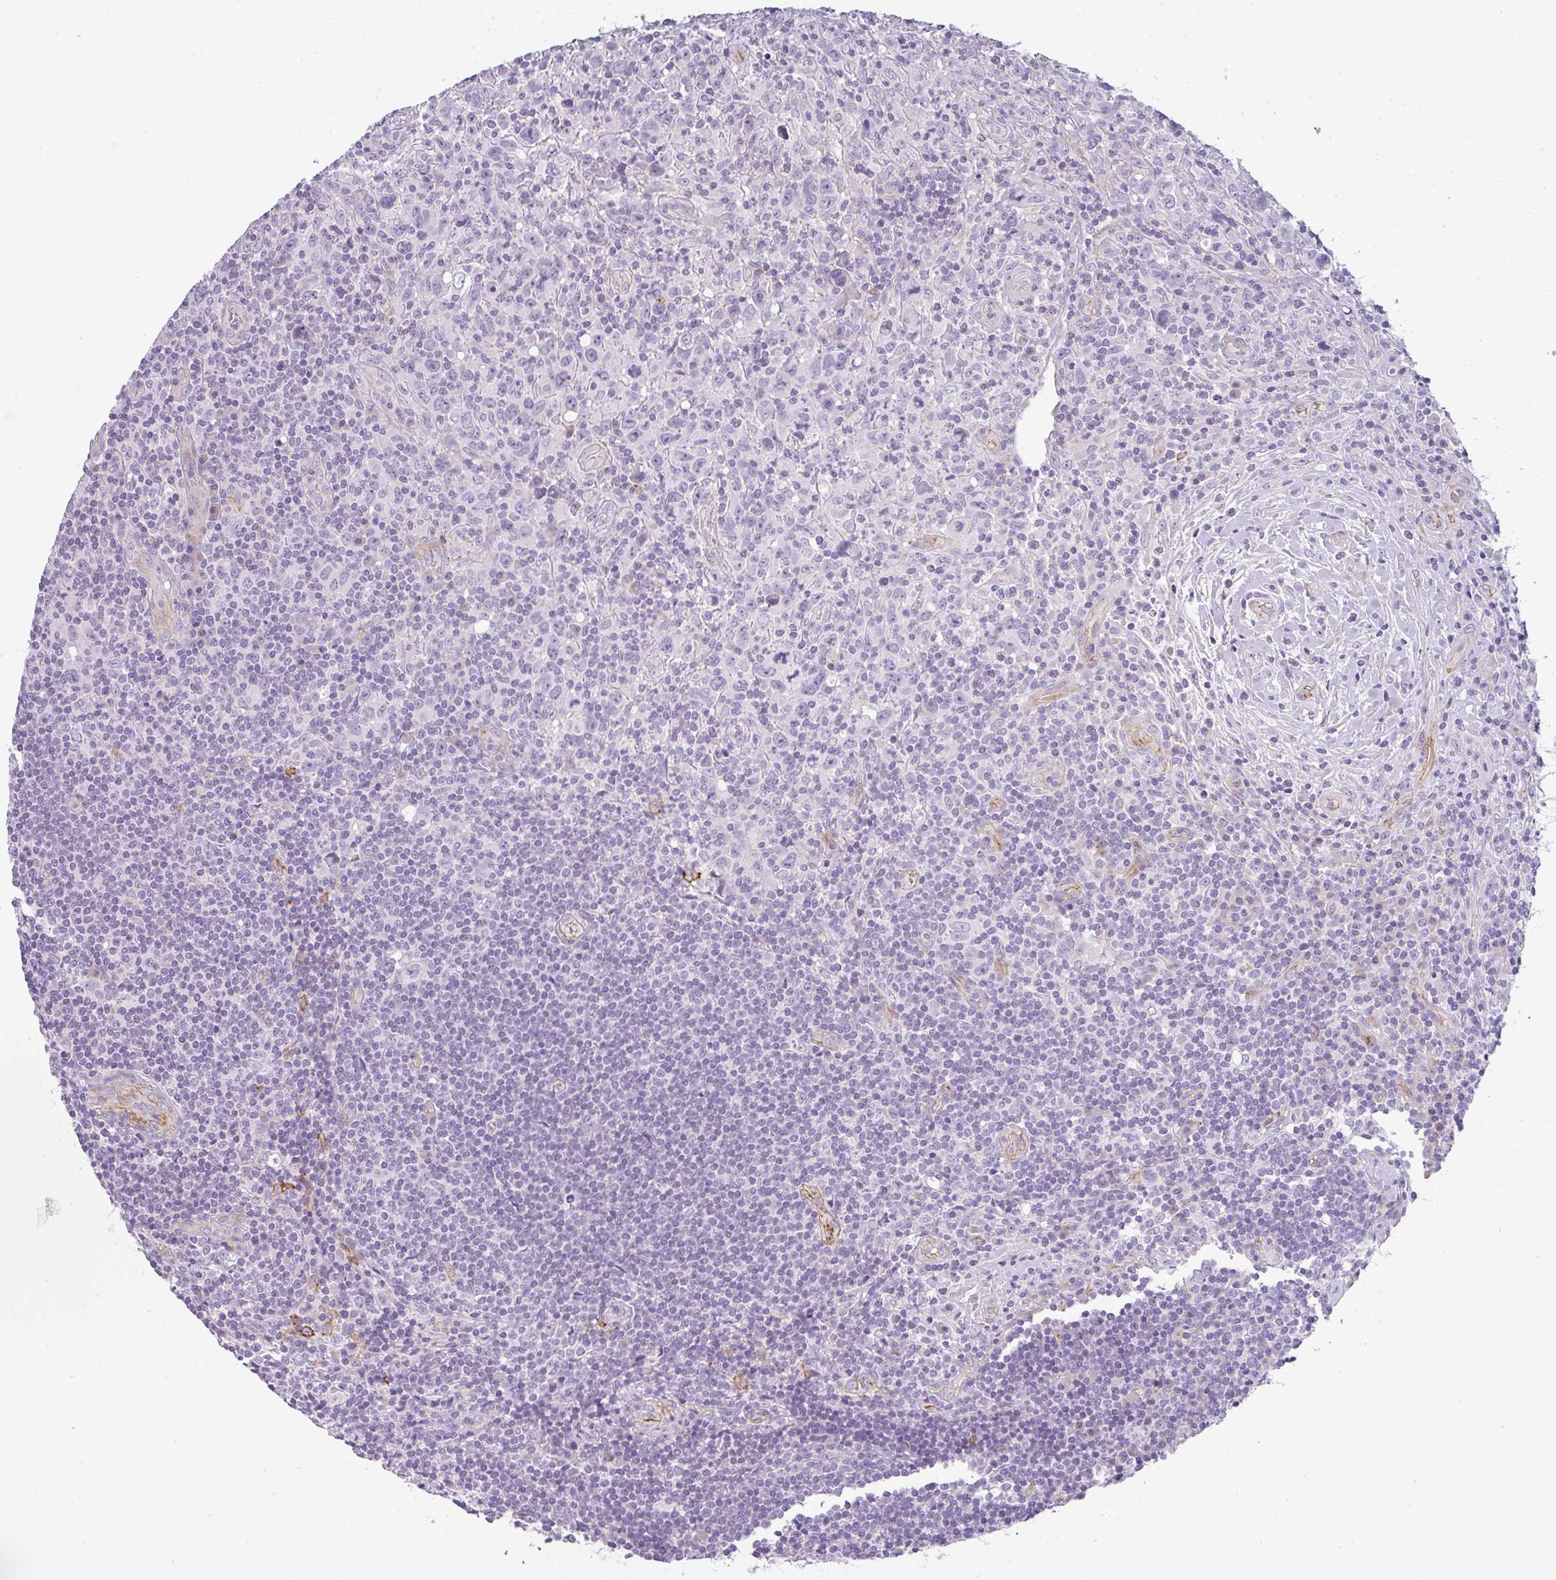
{"staining": {"intensity": "negative", "quantity": "none", "location": "none"}, "tissue": "lymphoma", "cell_type": "Tumor cells", "image_type": "cancer", "snomed": [{"axis": "morphology", "description": "Hodgkin's disease, NOS"}, {"axis": "topography", "description": "Lymph node"}], "caption": "The micrograph shows no staining of tumor cells in Hodgkin's disease.", "gene": "LPAR4", "patient": {"sex": "female", "age": 18}}